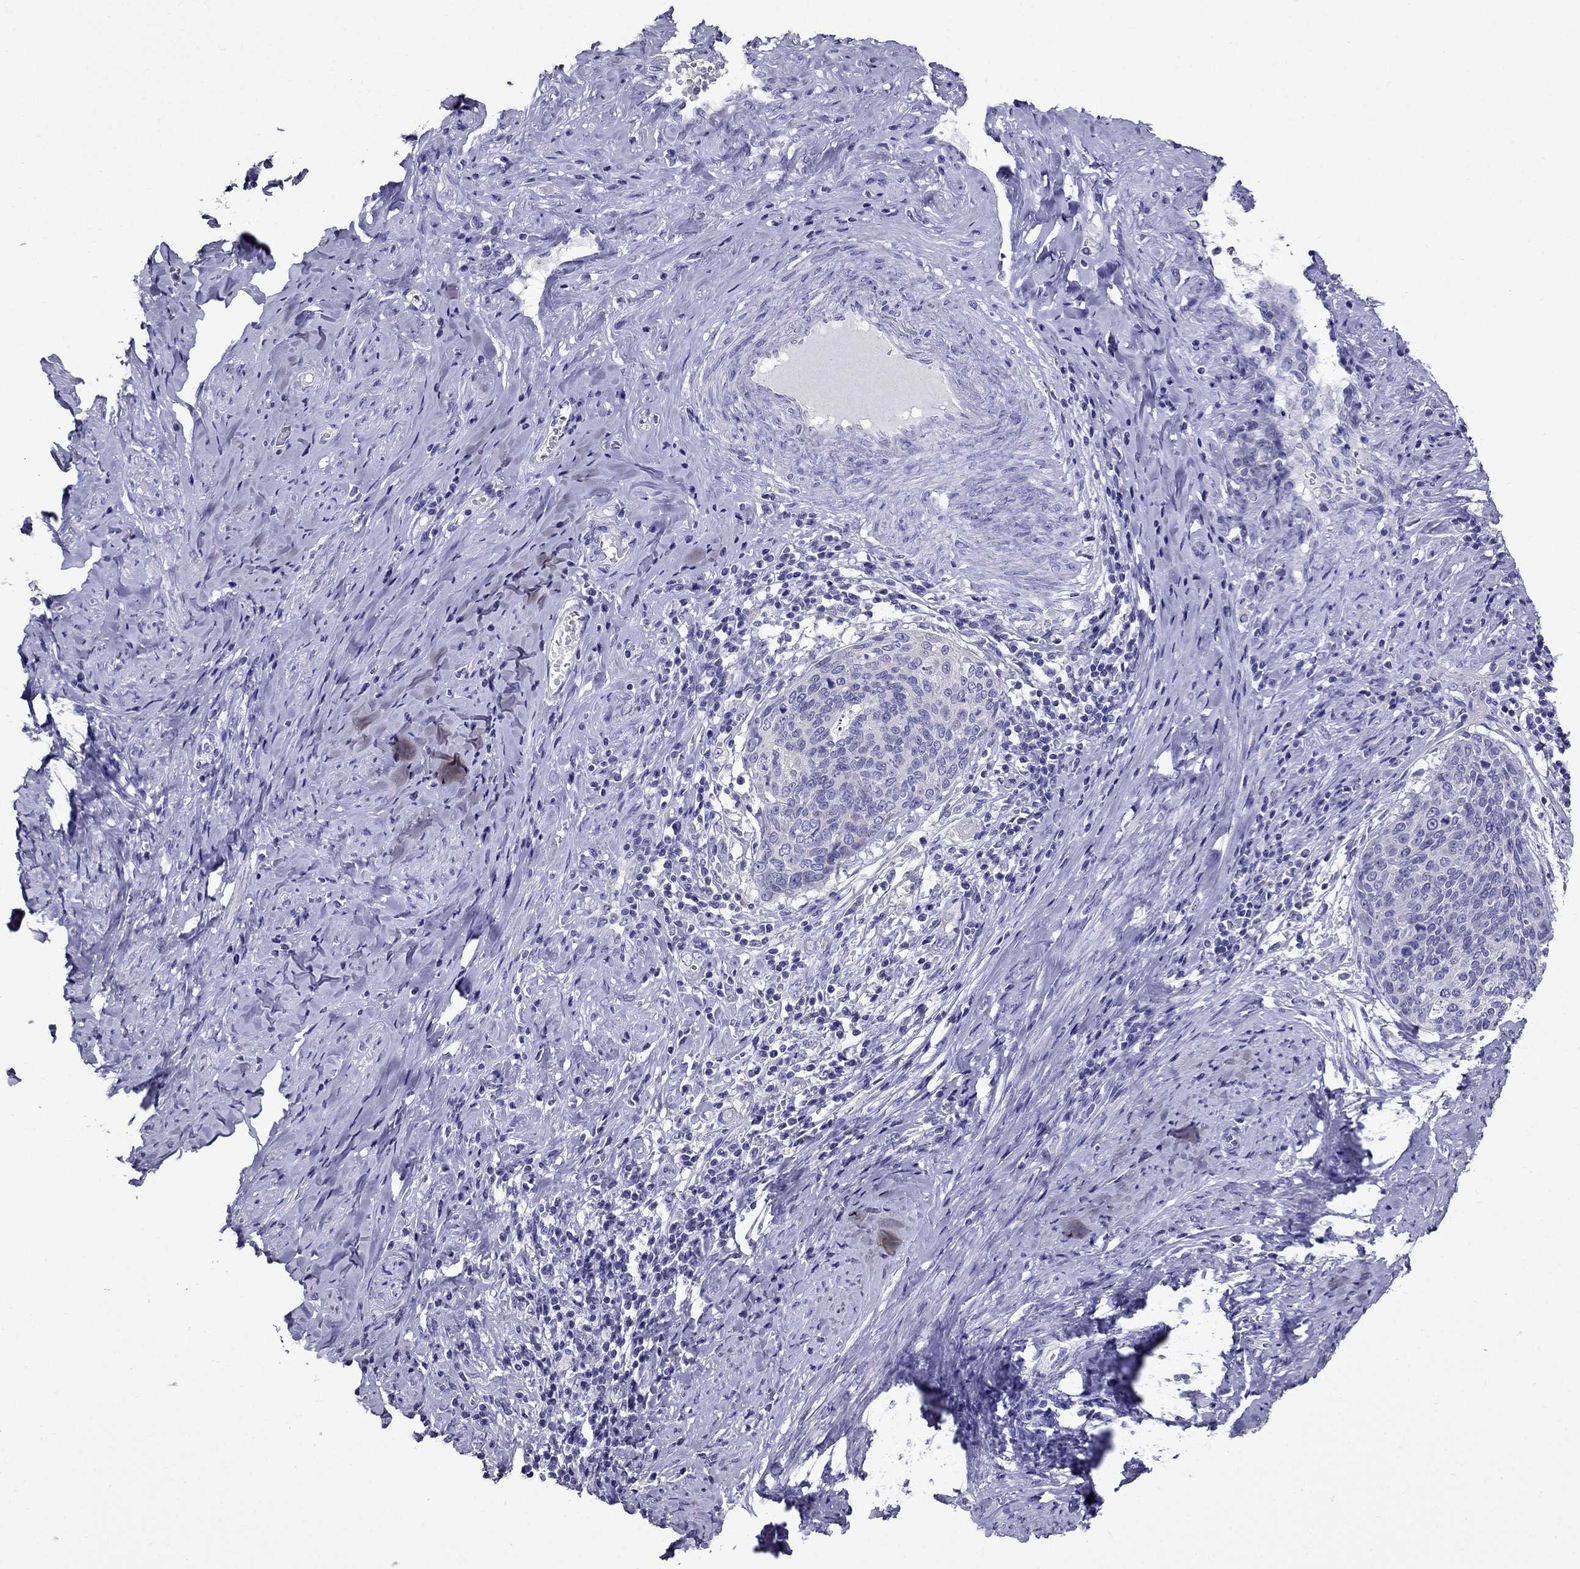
{"staining": {"intensity": "negative", "quantity": "none", "location": "none"}, "tissue": "cervical cancer", "cell_type": "Tumor cells", "image_type": "cancer", "snomed": [{"axis": "morphology", "description": "Squamous cell carcinoma, NOS"}, {"axis": "topography", "description": "Cervix"}], "caption": "The micrograph displays no significant expression in tumor cells of cervical squamous cell carcinoma.", "gene": "OXCT2", "patient": {"sex": "female", "age": 69}}